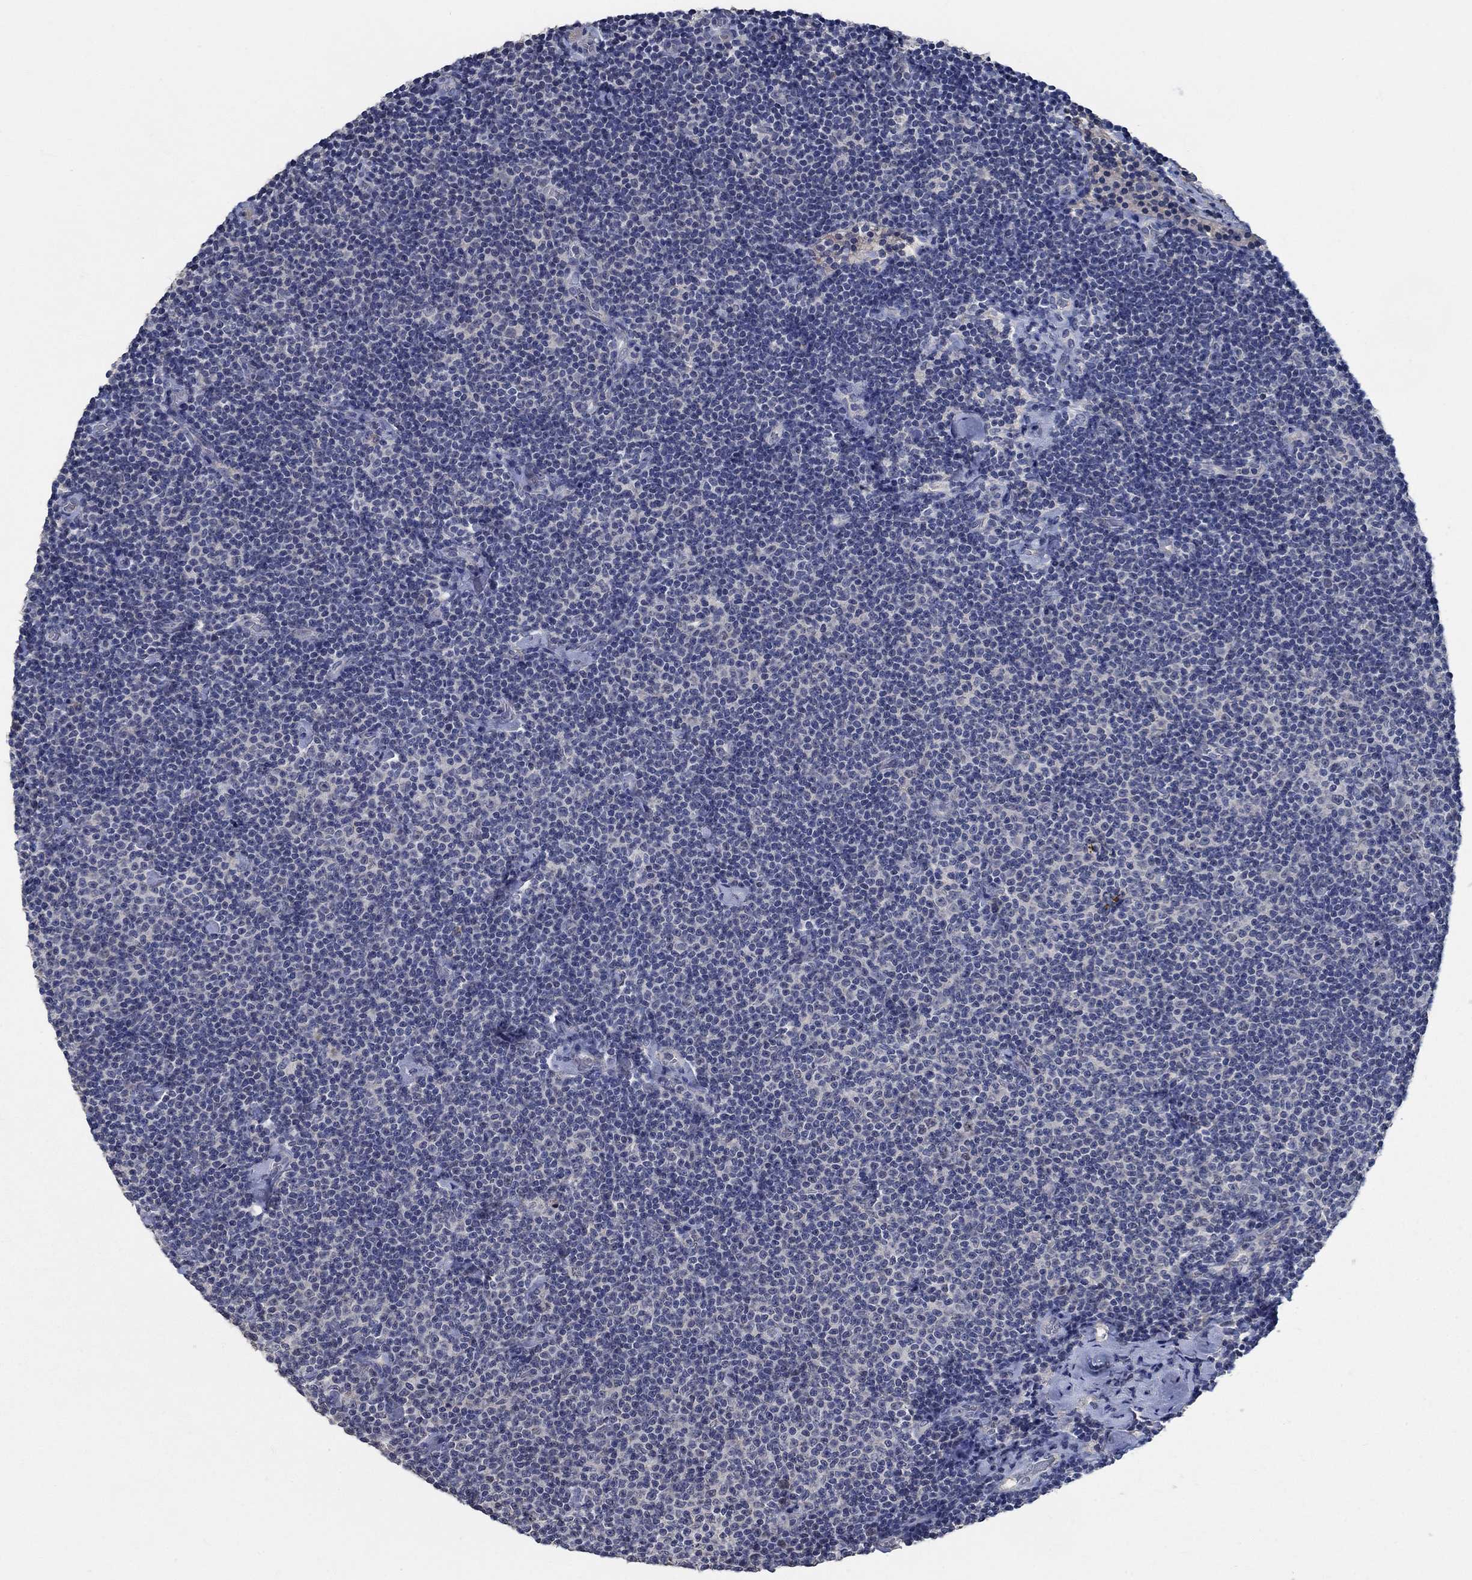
{"staining": {"intensity": "negative", "quantity": "none", "location": "none"}, "tissue": "lymphoma", "cell_type": "Tumor cells", "image_type": "cancer", "snomed": [{"axis": "morphology", "description": "Malignant lymphoma, non-Hodgkin's type, Low grade"}, {"axis": "topography", "description": "Lymph node"}], "caption": "Tumor cells show no significant positivity in lymphoma.", "gene": "OBSCN", "patient": {"sex": "male", "age": 81}}